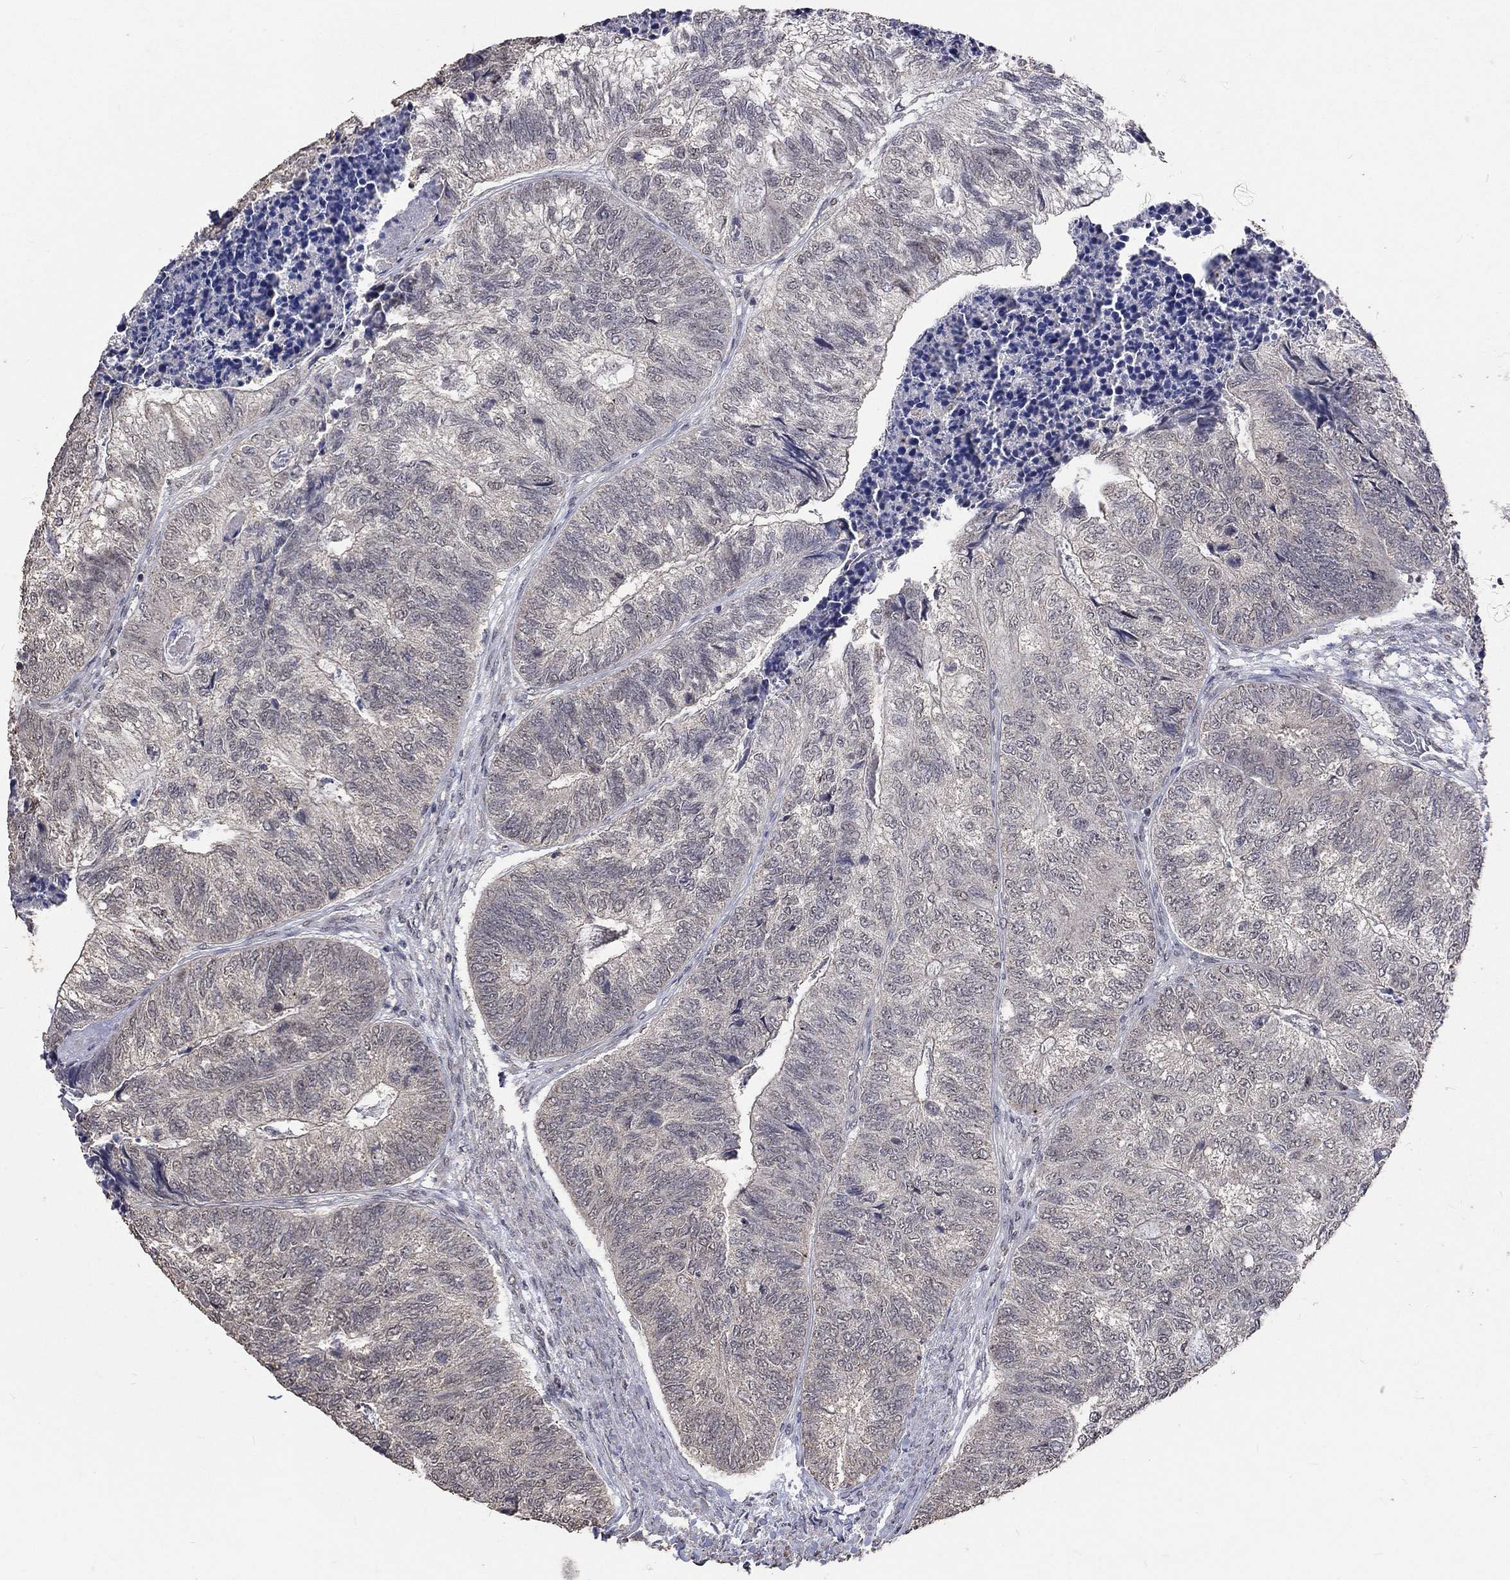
{"staining": {"intensity": "negative", "quantity": "none", "location": "none"}, "tissue": "colorectal cancer", "cell_type": "Tumor cells", "image_type": "cancer", "snomed": [{"axis": "morphology", "description": "Adenocarcinoma, NOS"}, {"axis": "topography", "description": "Colon"}], "caption": "IHC of colorectal adenocarcinoma exhibits no staining in tumor cells. Brightfield microscopy of immunohistochemistry stained with DAB (brown) and hematoxylin (blue), captured at high magnification.", "gene": "SPATA33", "patient": {"sex": "female", "age": 67}}